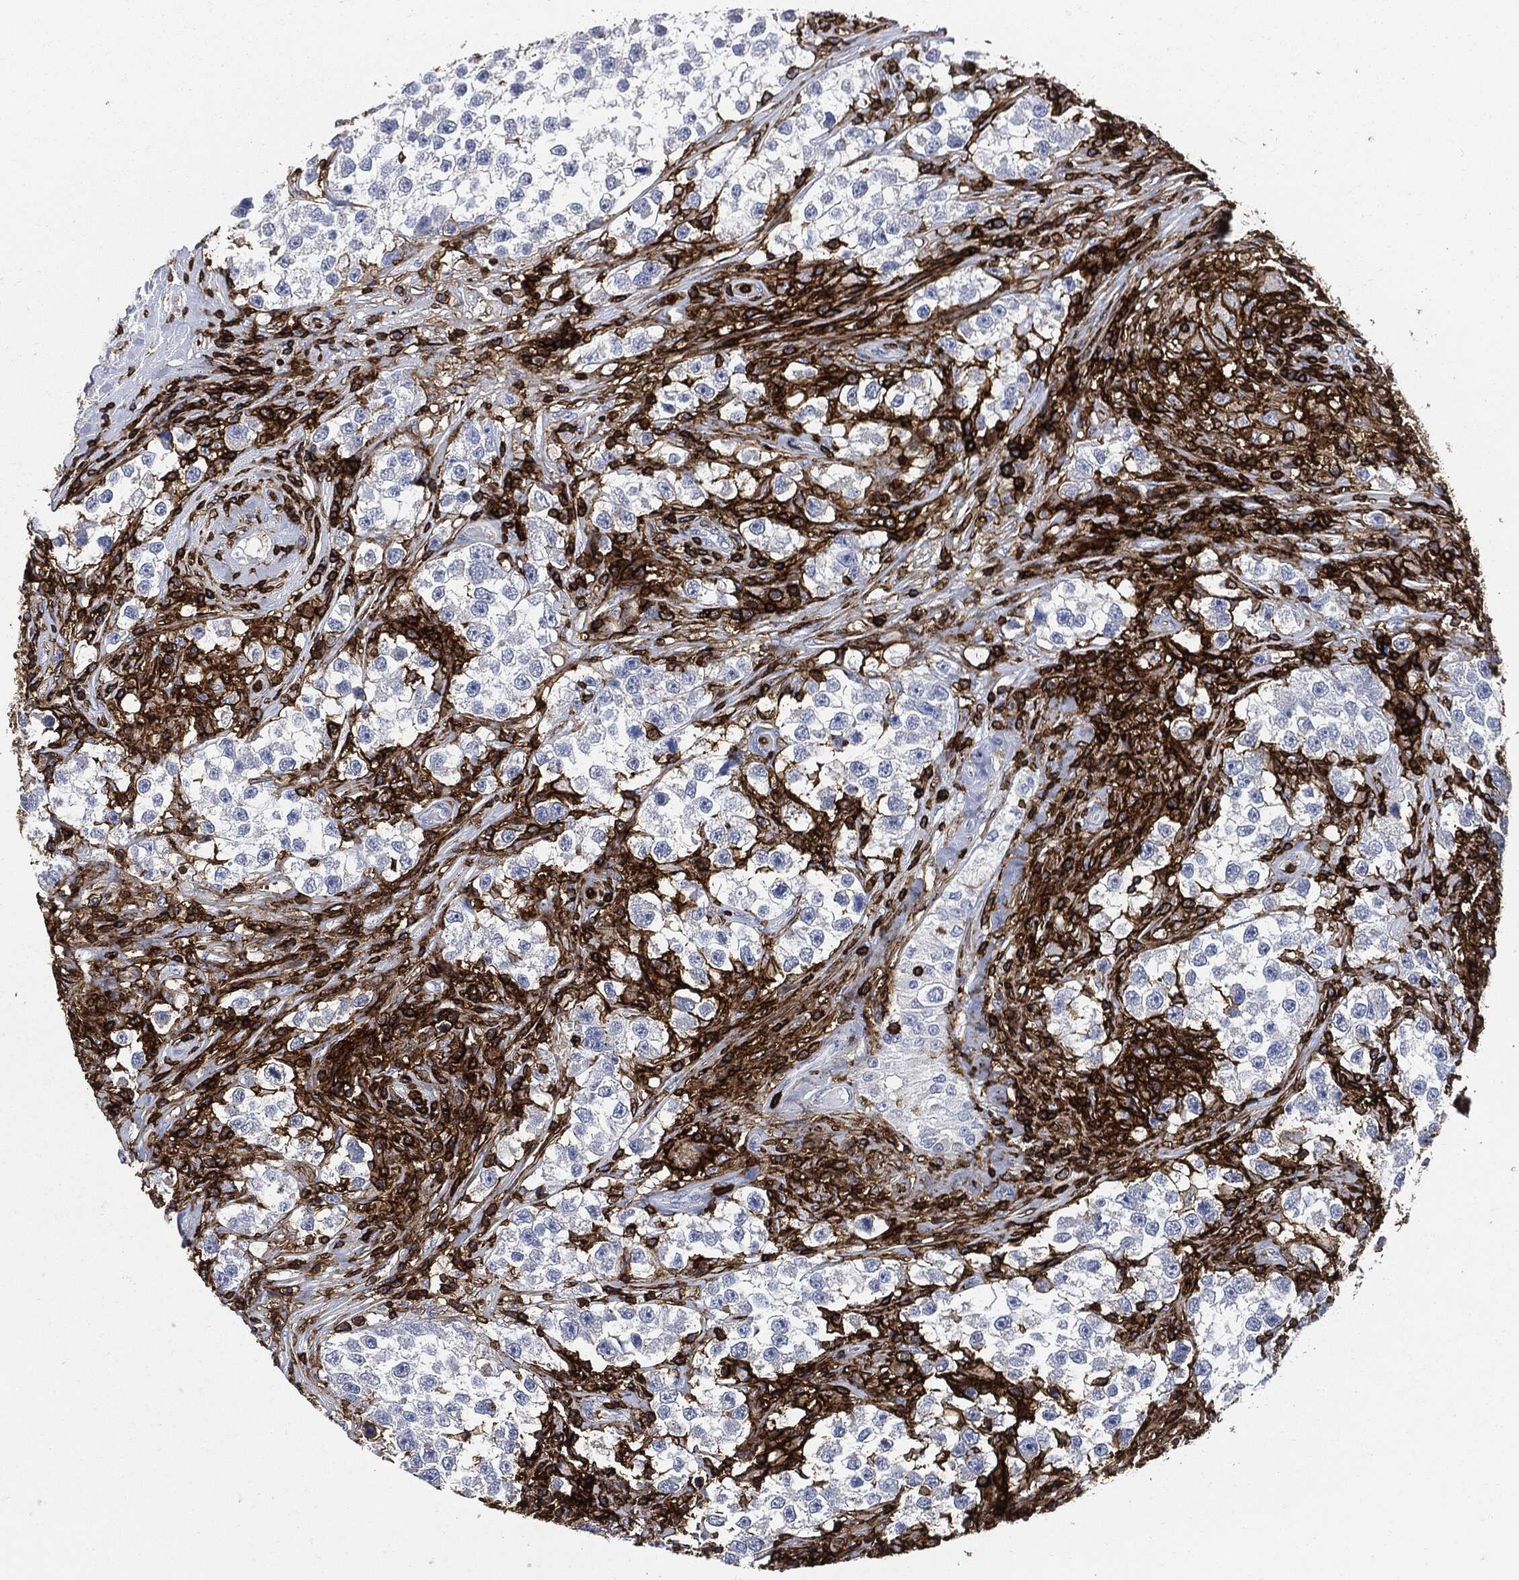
{"staining": {"intensity": "negative", "quantity": "none", "location": "none"}, "tissue": "testis cancer", "cell_type": "Tumor cells", "image_type": "cancer", "snomed": [{"axis": "morphology", "description": "Seminoma, NOS"}, {"axis": "topography", "description": "Testis"}], "caption": "Immunohistochemistry (IHC) histopathology image of neoplastic tissue: testis seminoma stained with DAB displays no significant protein staining in tumor cells.", "gene": "PTPRC", "patient": {"sex": "male", "age": 46}}